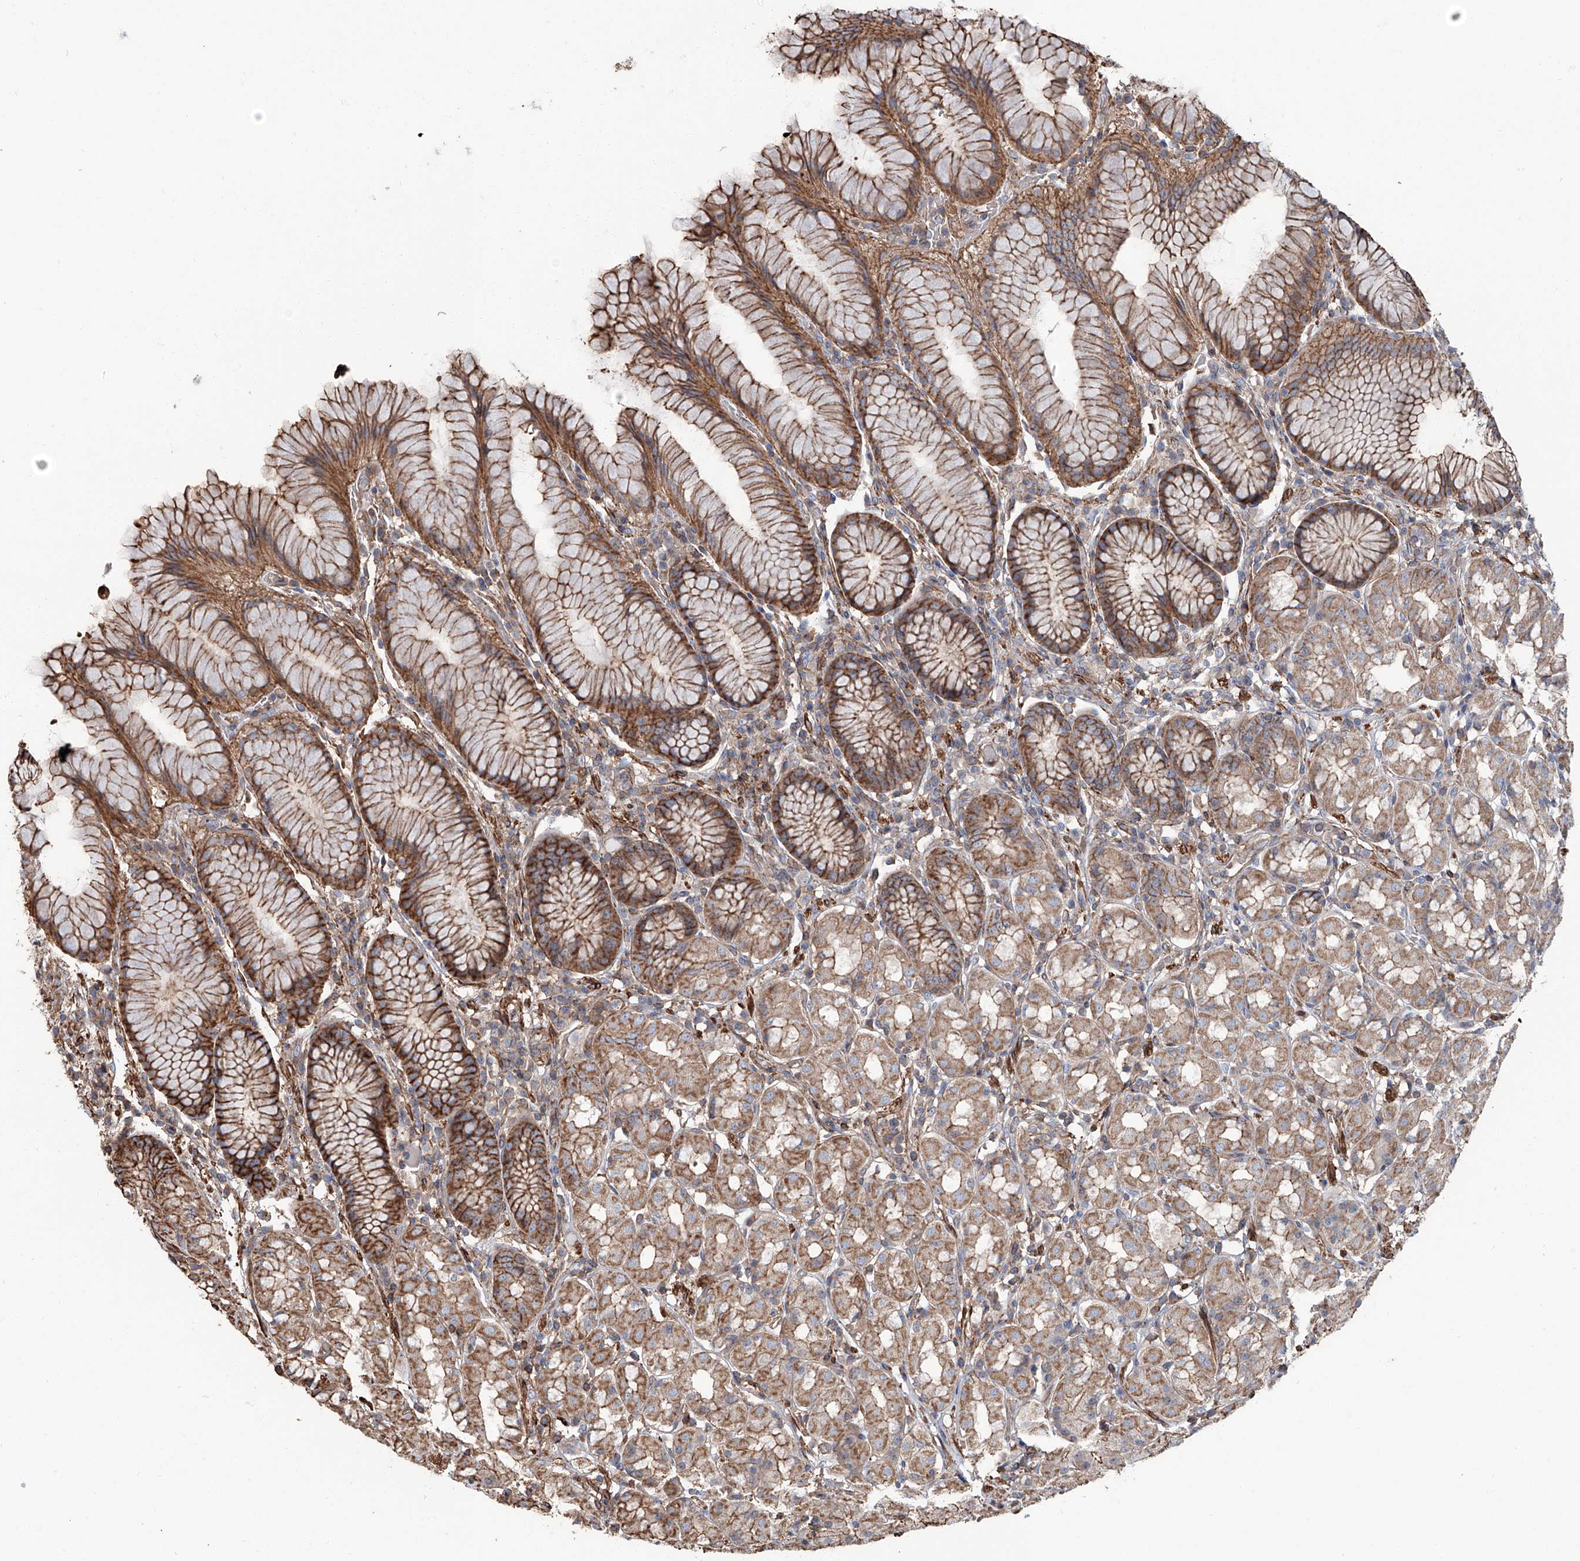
{"staining": {"intensity": "strong", "quantity": ">75%", "location": "cytoplasmic/membranous"}, "tissue": "stomach", "cell_type": "Glandular cells", "image_type": "normal", "snomed": [{"axis": "morphology", "description": "Normal tissue, NOS"}, {"axis": "topography", "description": "Stomach, lower"}], "caption": "Immunohistochemistry (IHC) staining of unremarkable stomach, which exhibits high levels of strong cytoplasmic/membranous positivity in approximately >75% of glandular cells indicating strong cytoplasmic/membranous protein positivity. The staining was performed using DAB (brown) for protein detection and nuclei were counterstained in hematoxylin (blue).", "gene": "PIEZO2", "patient": {"sex": "female", "age": 56}}